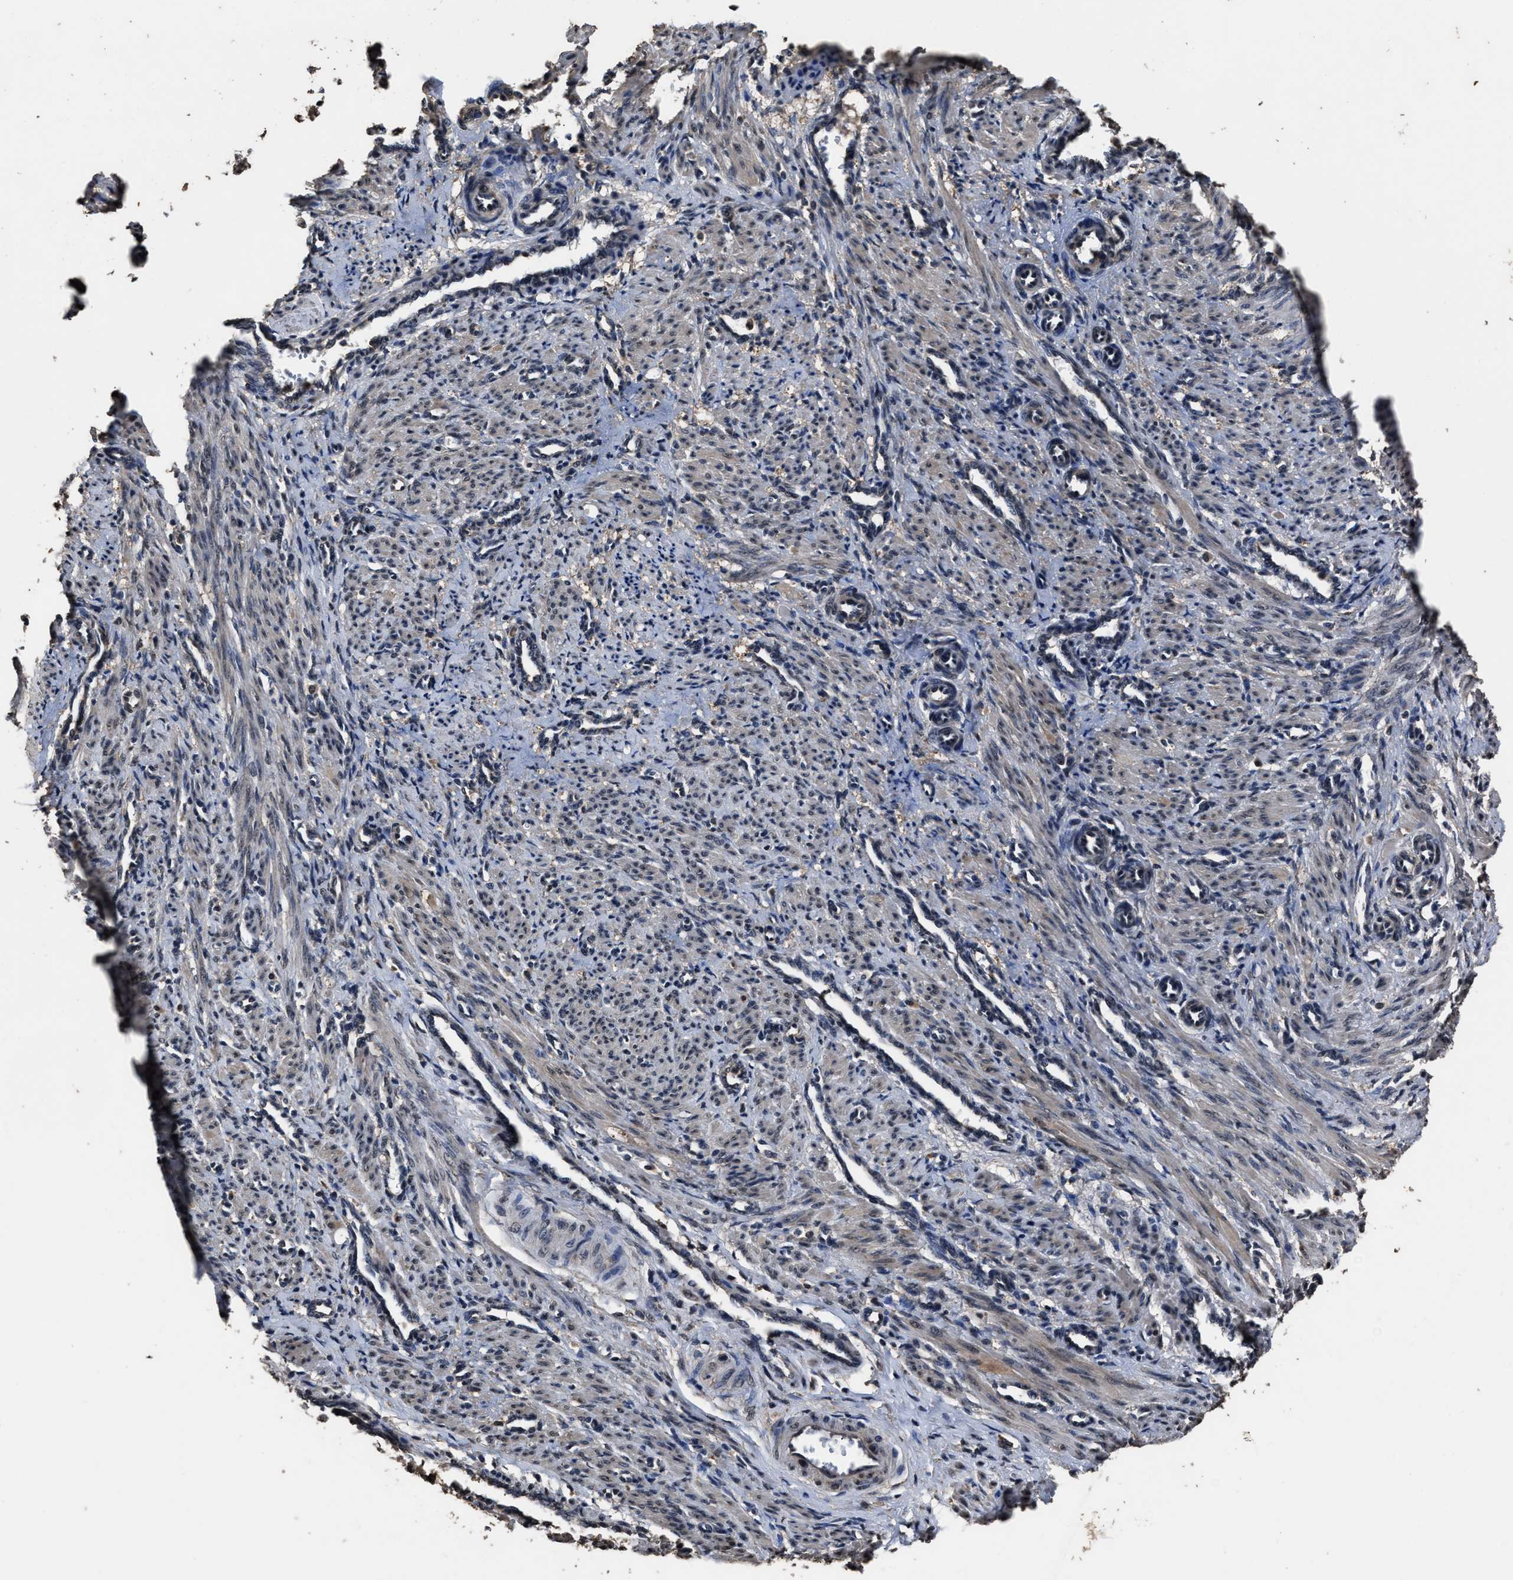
{"staining": {"intensity": "weak", "quantity": "<25%", "location": "cytoplasmic/membranous"}, "tissue": "smooth muscle", "cell_type": "Smooth muscle cells", "image_type": "normal", "snomed": [{"axis": "morphology", "description": "Normal tissue, NOS"}, {"axis": "topography", "description": "Endometrium"}], "caption": "IHC of unremarkable smooth muscle demonstrates no expression in smooth muscle cells.", "gene": "RSBN1L", "patient": {"sex": "female", "age": 33}}